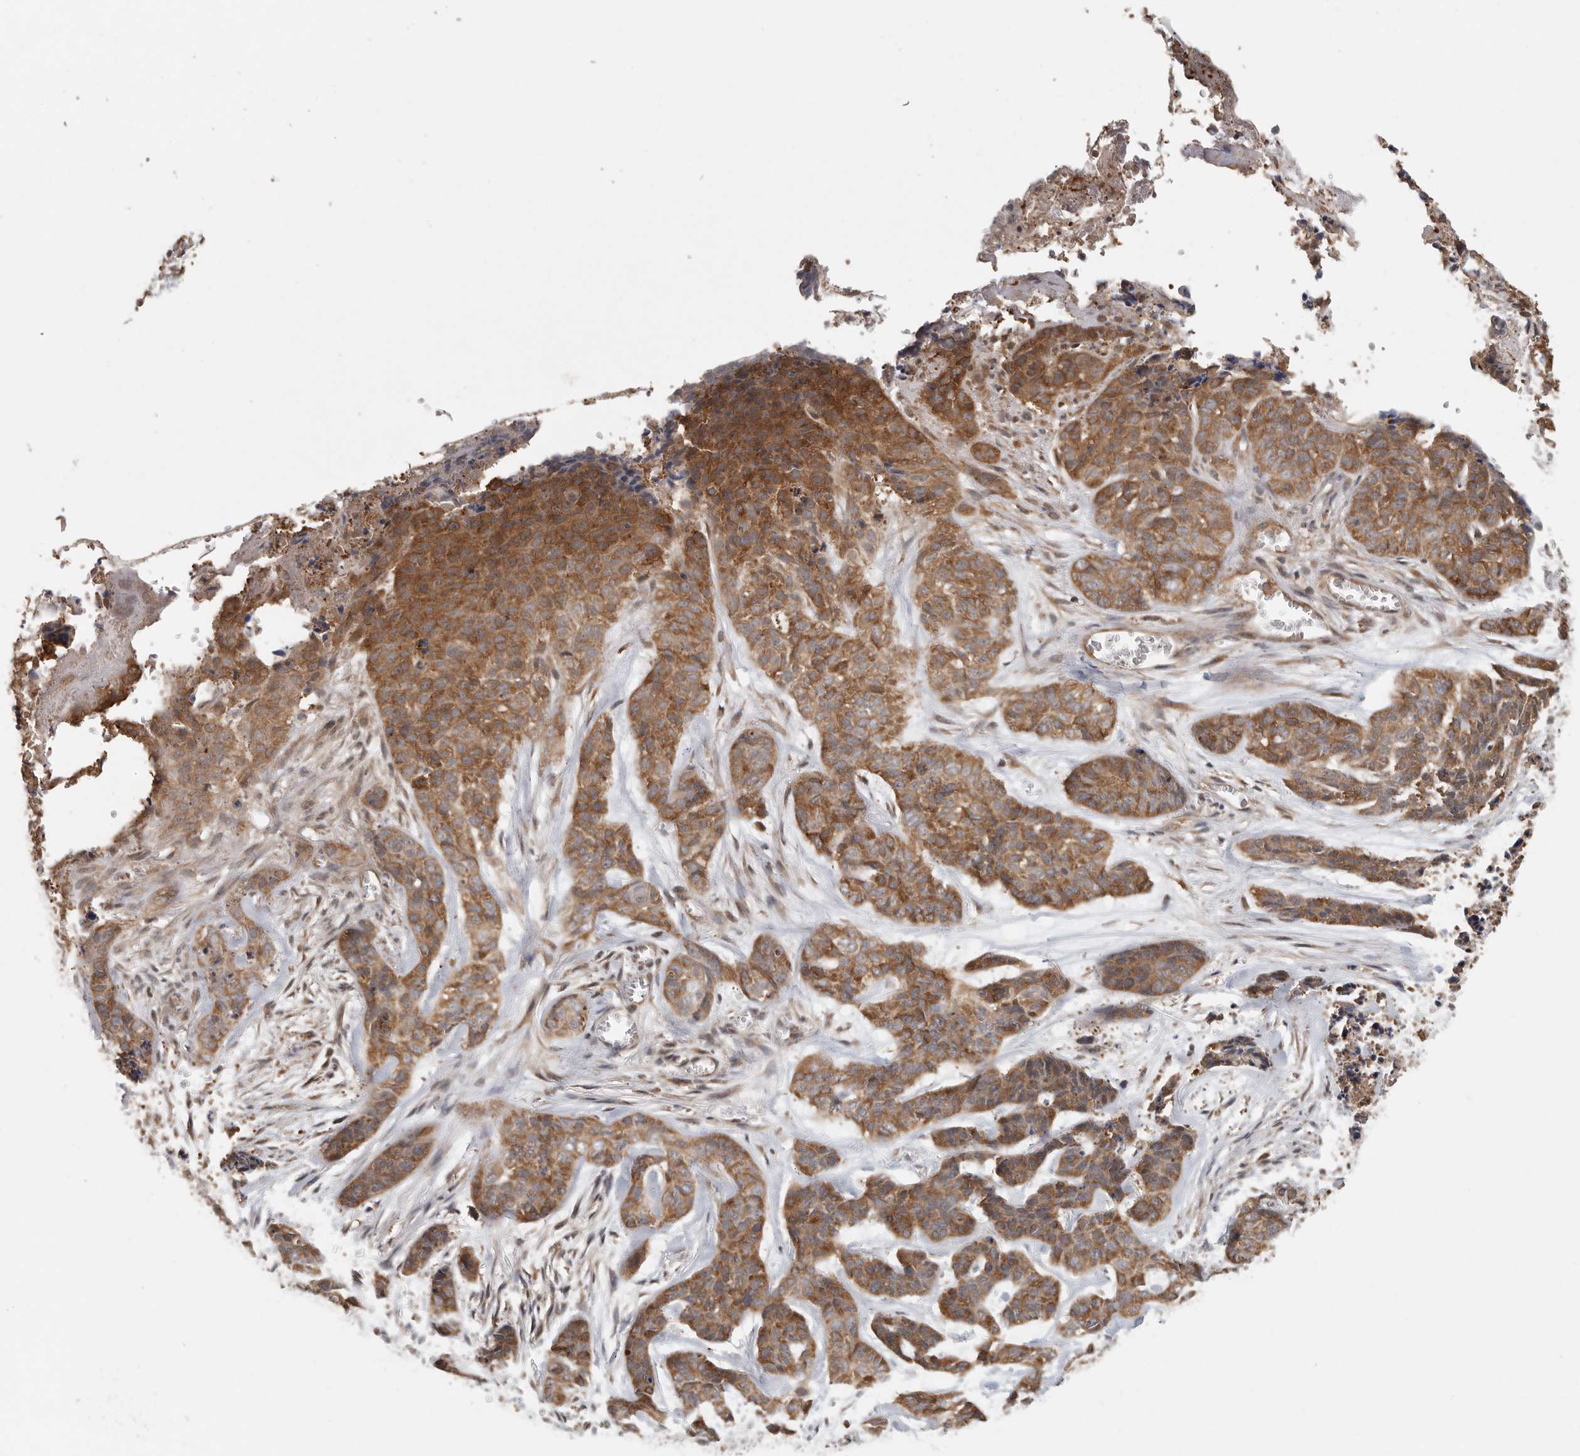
{"staining": {"intensity": "moderate", "quantity": ">75%", "location": "cytoplasmic/membranous"}, "tissue": "skin cancer", "cell_type": "Tumor cells", "image_type": "cancer", "snomed": [{"axis": "morphology", "description": "Basal cell carcinoma"}, {"axis": "topography", "description": "Skin"}], "caption": "Skin cancer tissue displays moderate cytoplasmic/membranous staining in about >75% of tumor cells", "gene": "CCT8", "patient": {"sex": "female", "age": 64}}